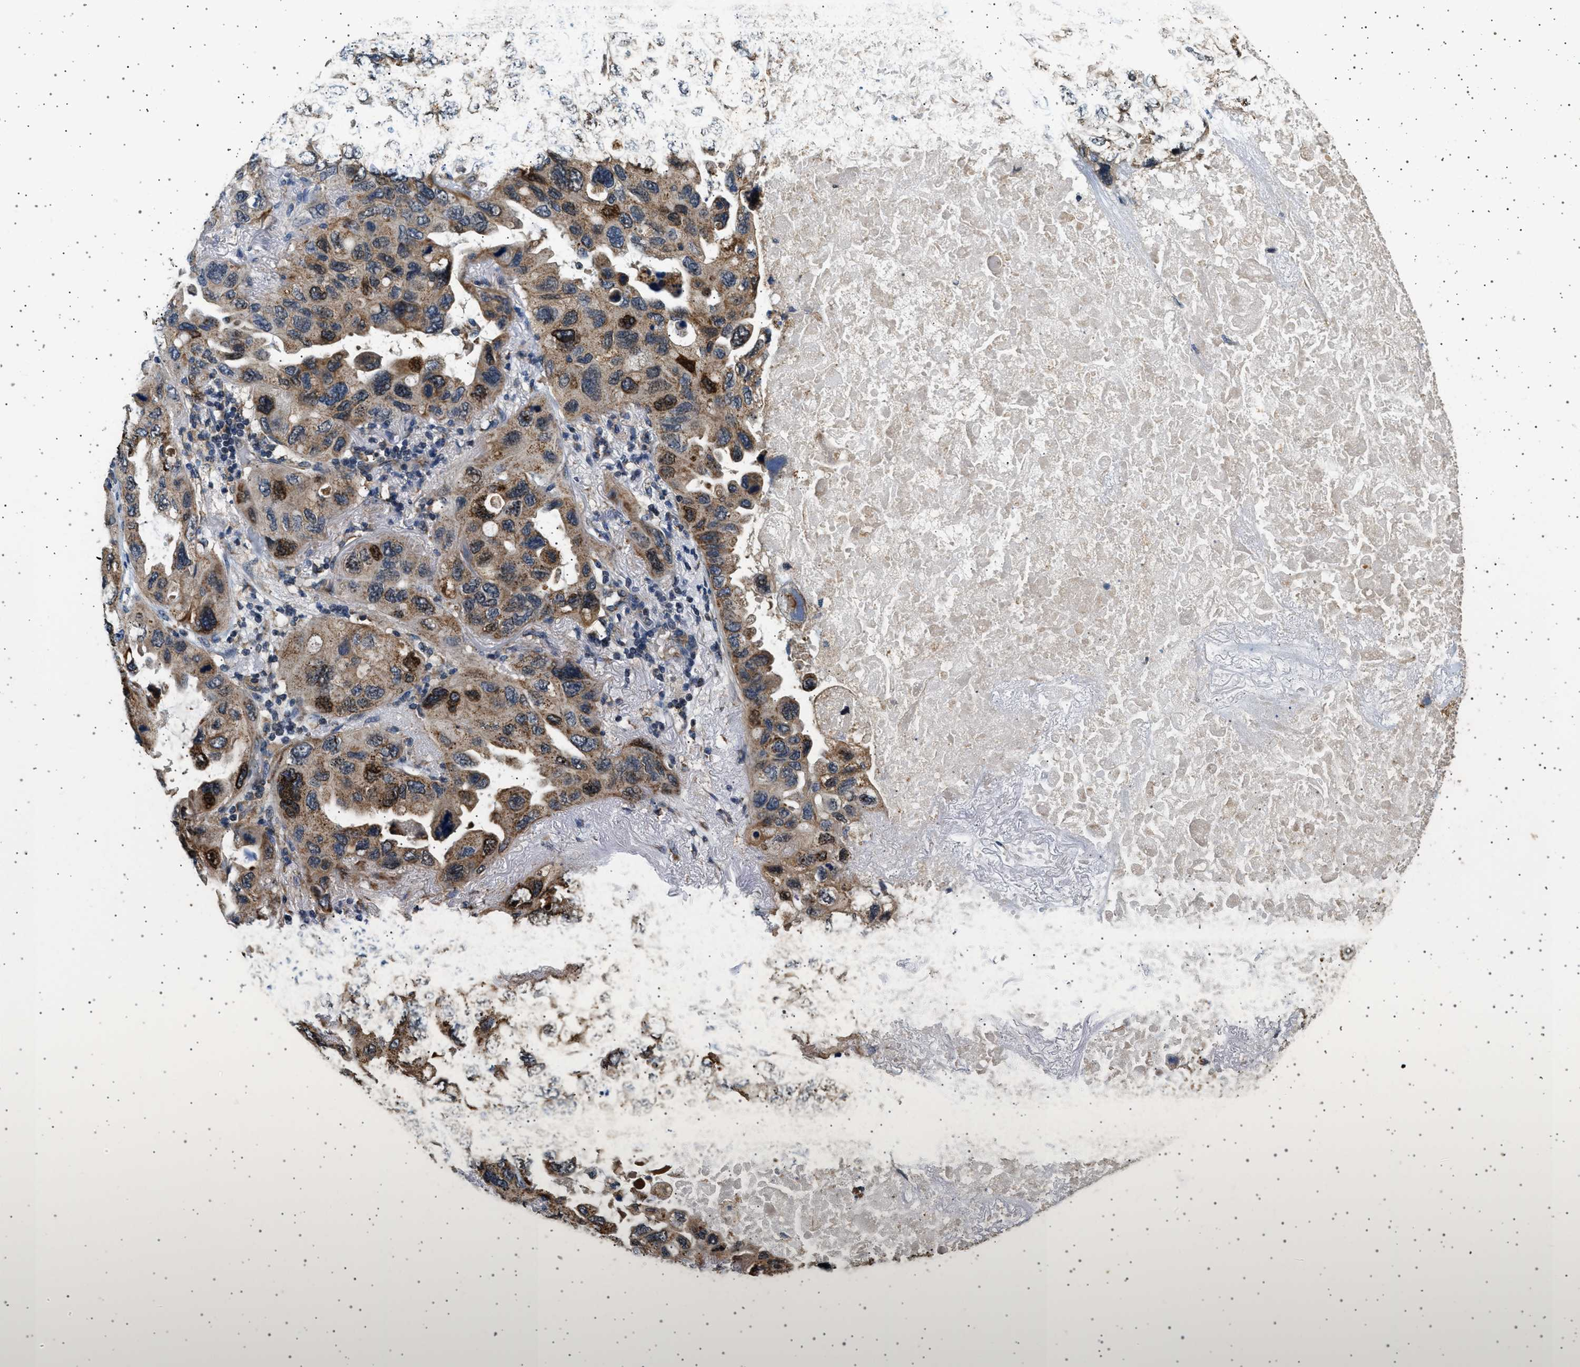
{"staining": {"intensity": "moderate", "quantity": ">75%", "location": "cytoplasmic/membranous"}, "tissue": "lung cancer", "cell_type": "Tumor cells", "image_type": "cancer", "snomed": [{"axis": "morphology", "description": "Squamous cell carcinoma, NOS"}, {"axis": "topography", "description": "Lung"}], "caption": "A histopathology image of human lung cancer (squamous cell carcinoma) stained for a protein exhibits moderate cytoplasmic/membranous brown staining in tumor cells.", "gene": "KCNA4", "patient": {"sex": "female", "age": 73}}